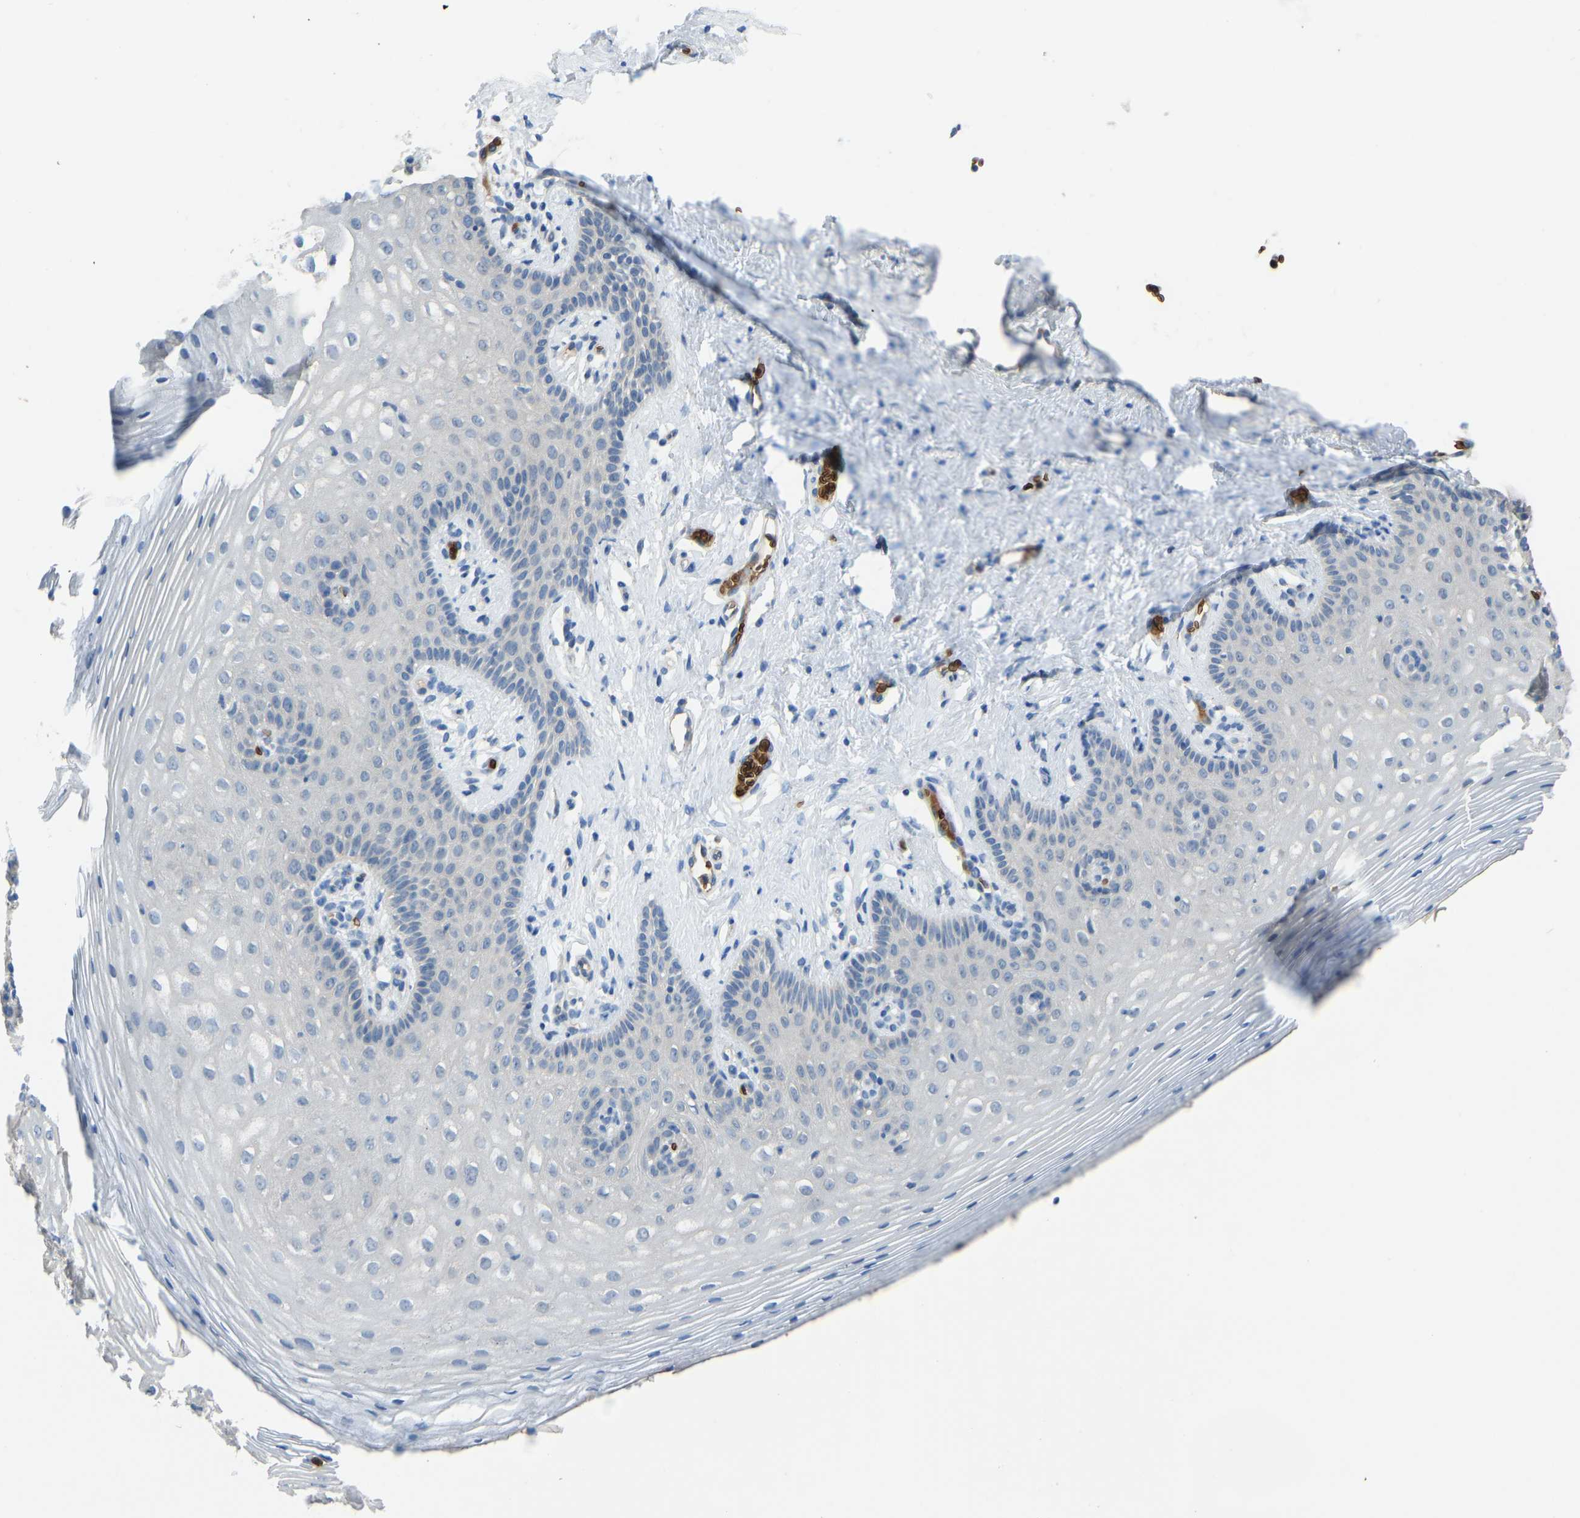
{"staining": {"intensity": "negative", "quantity": "none", "location": "none"}, "tissue": "vagina", "cell_type": "Squamous epithelial cells", "image_type": "normal", "snomed": [{"axis": "morphology", "description": "Normal tissue, NOS"}, {"axis": "topography", "description": "Vagina"}], "caption": "This is an immunohistochemistry photomicrograph of normal vagina. There is no staining in squamous epithelial cells.", "gene": "PIGS", "patient": {"sex": "female", "age": 32}}